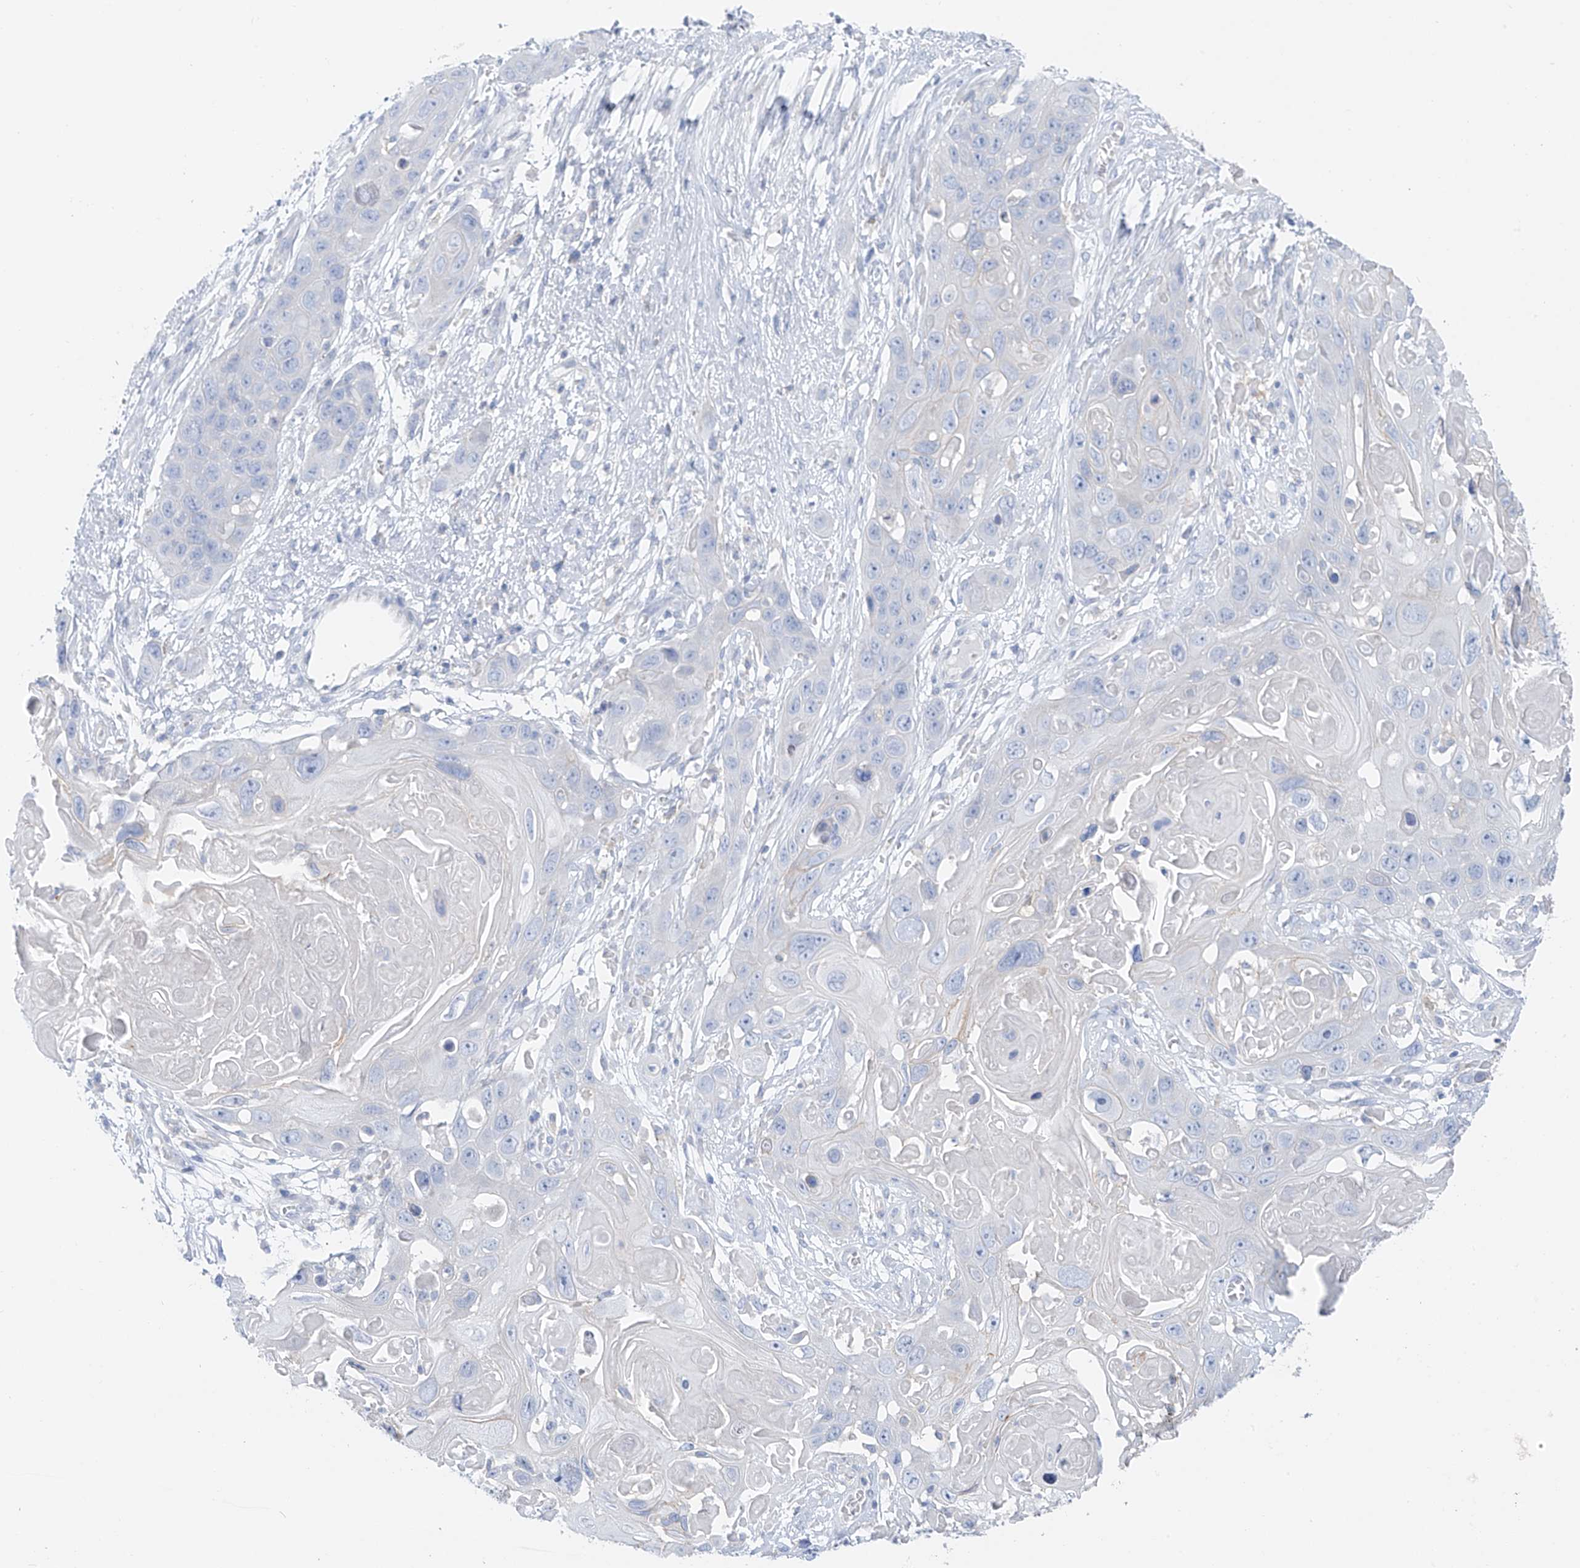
{"staining": {"intensity": "negative", "quantity": "none", "location": "none"}, "tissue": "skin cancer", "cell_type": "Tumor cells", "image_type": "cancer", "snomed": [{"axis": "morphology", "description": "Squamous cell carcinoma, NOS"}, {"axis": "topography", "description": "Skin"}], "caption": "Immunohistochemical staining of skin cancer shows no significant expression in tumor cells.", "gene": "POMGNT2", "patient": {"sex": "male", "age": 55}}